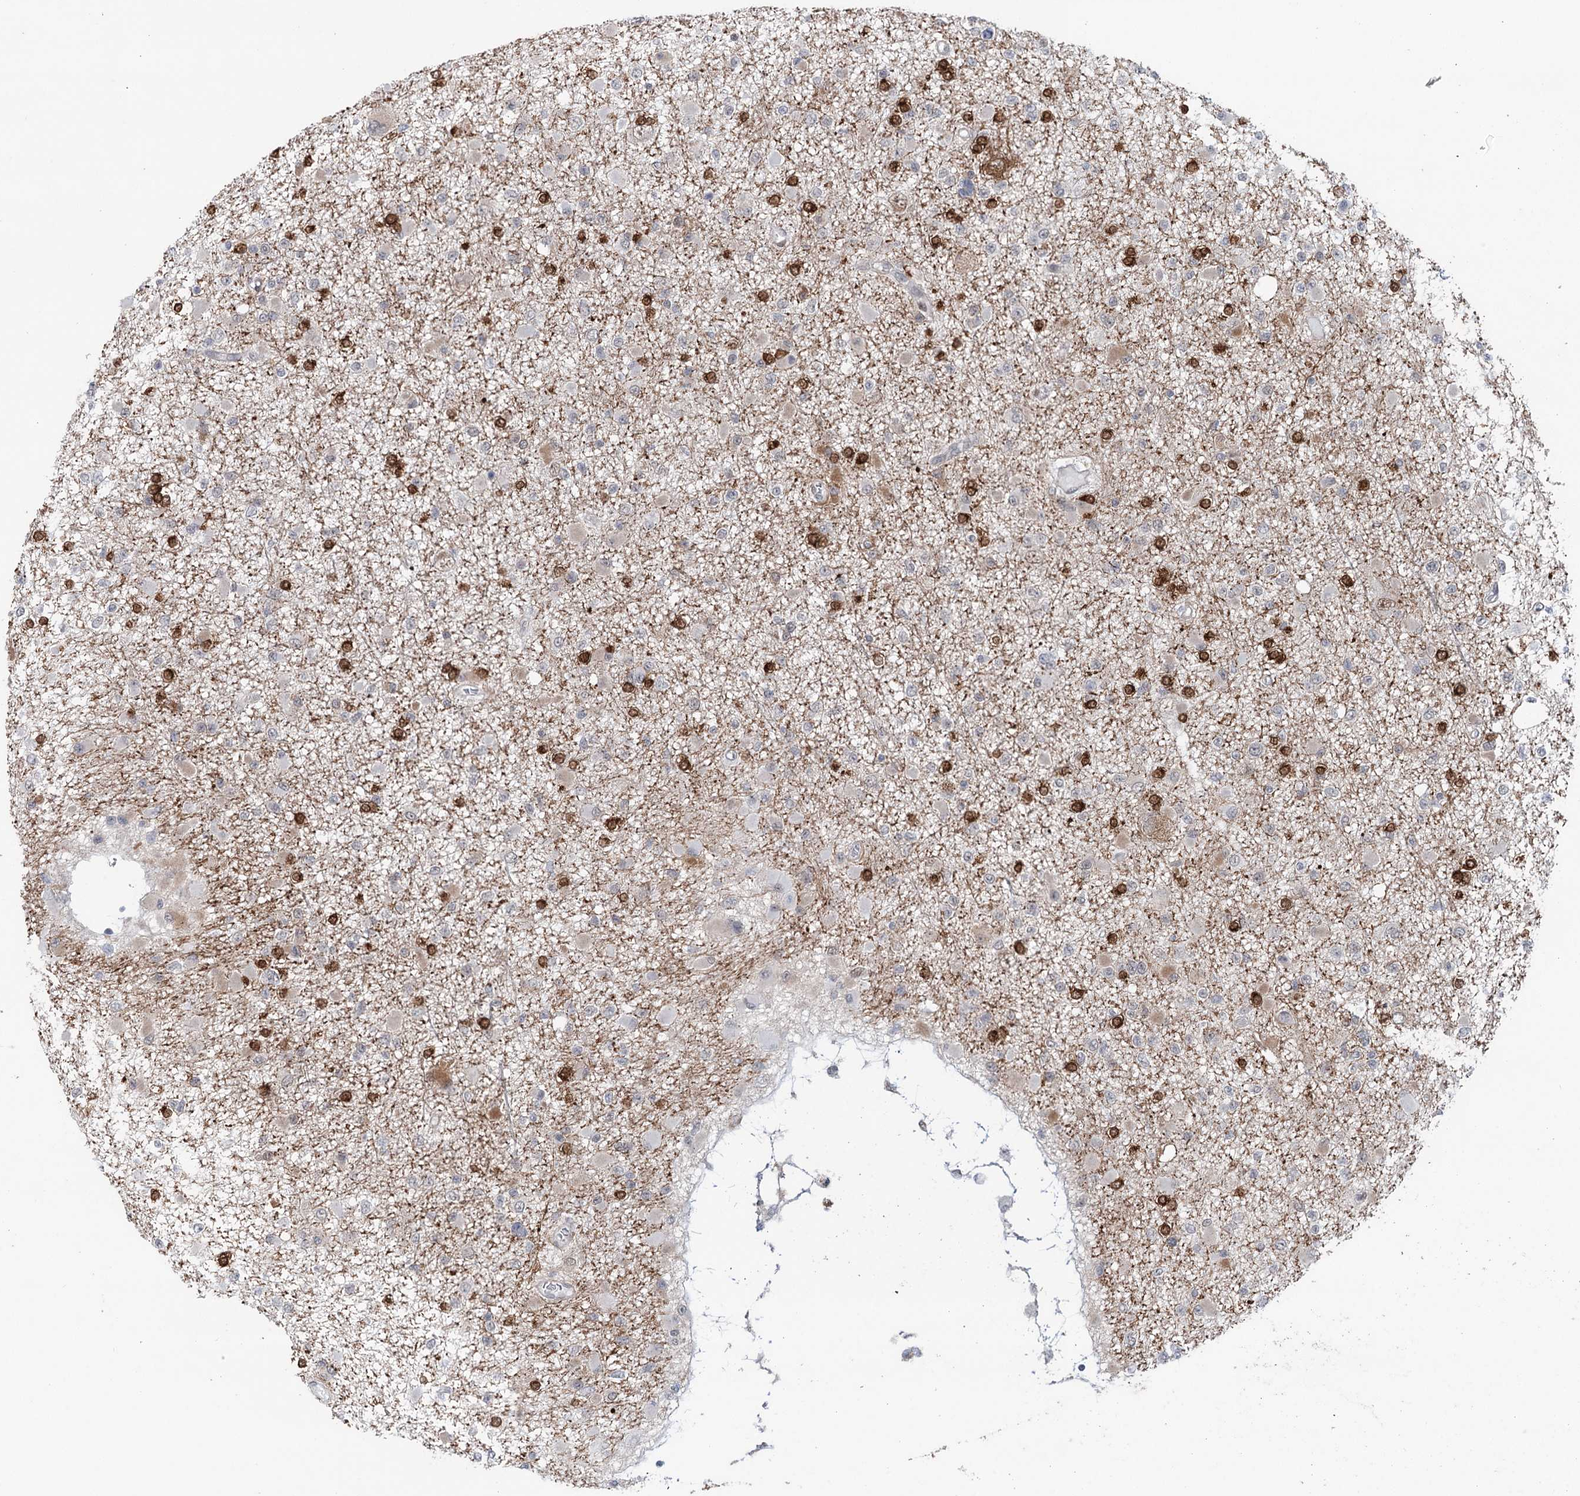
{"staining": {"intensity": "negative", "quantity": "none", "location": "none"}, "tissue": "glioma", "cell_type": "Tumor cells", "image_type": "cancer", "snomed": [{"axis": "morphology", "description": "Glioma, malignant, Low grade"}, {"axis": "topography", "description": "Brain"}], "caption": "Immunohistochemistry (IHC) of human glioma exhibits no expression in tumor cells.", "gene": "FAM53A", "patient": {"sex": "female", "age": 22}}